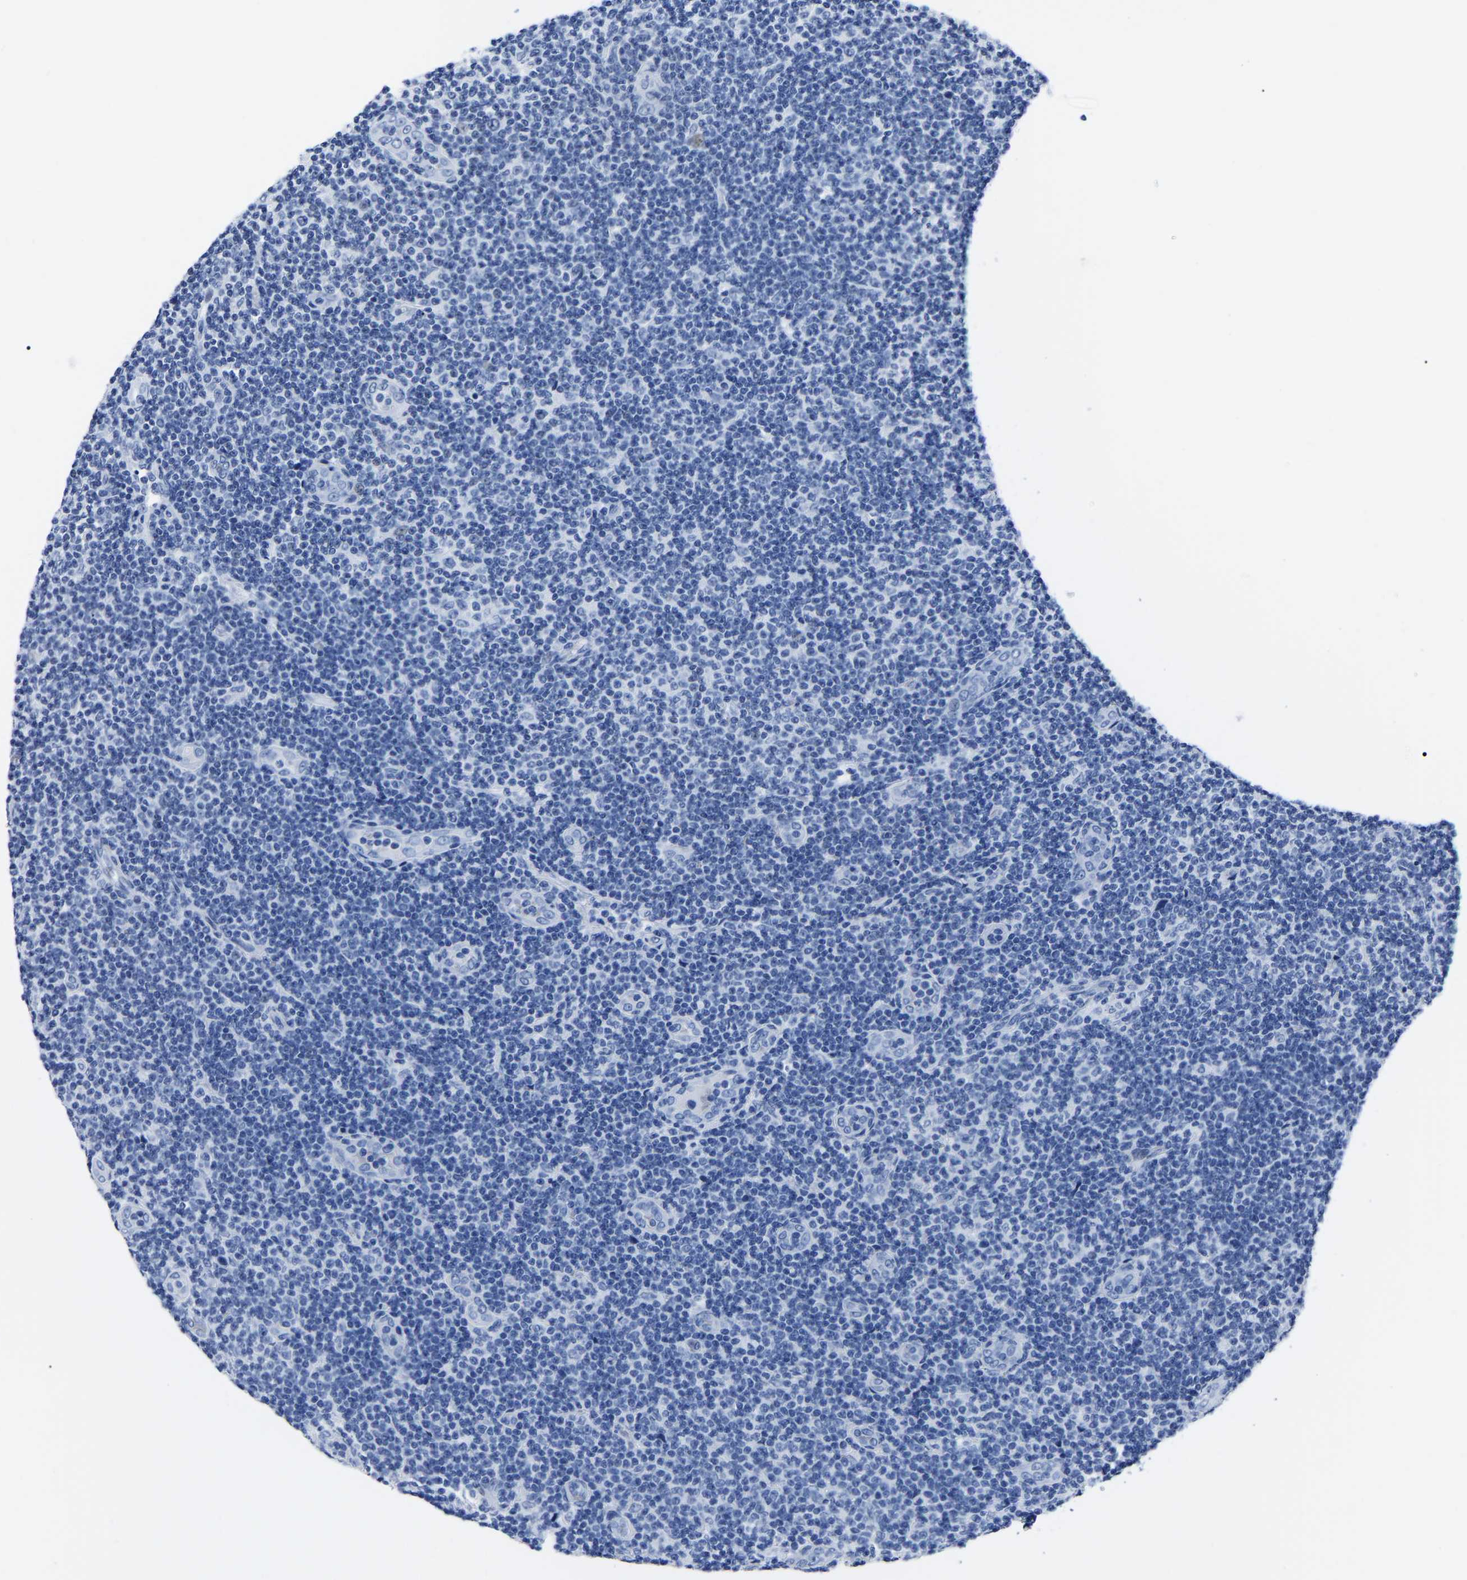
{"staining": {"intensity": "negative", "quantity": "none", "location": "none"}, "tissue": "lymphoma", "cell_type": "Tumor cells", "image_type": "cancer", "snomed": [{"axis": "morphology", "description": "Malignant lymphoma, non-Hodgkin's type, Low grade"}, {"axis": "topography", "description": "Lymph node"}], "caption": "Photomicrograph shows no significant protein staining in tumor cells of low-grade malignant lymphoma, non-Hodgkin's type. (Stains: DAB (3,3'-diaminobenzidine) immunohistochemistry with hematoxylin counter stain, Microscopy: brightfield microscopy at high magnification).", "gene": "IMPG2", "patient": {"sex": "male", "age": 83}}